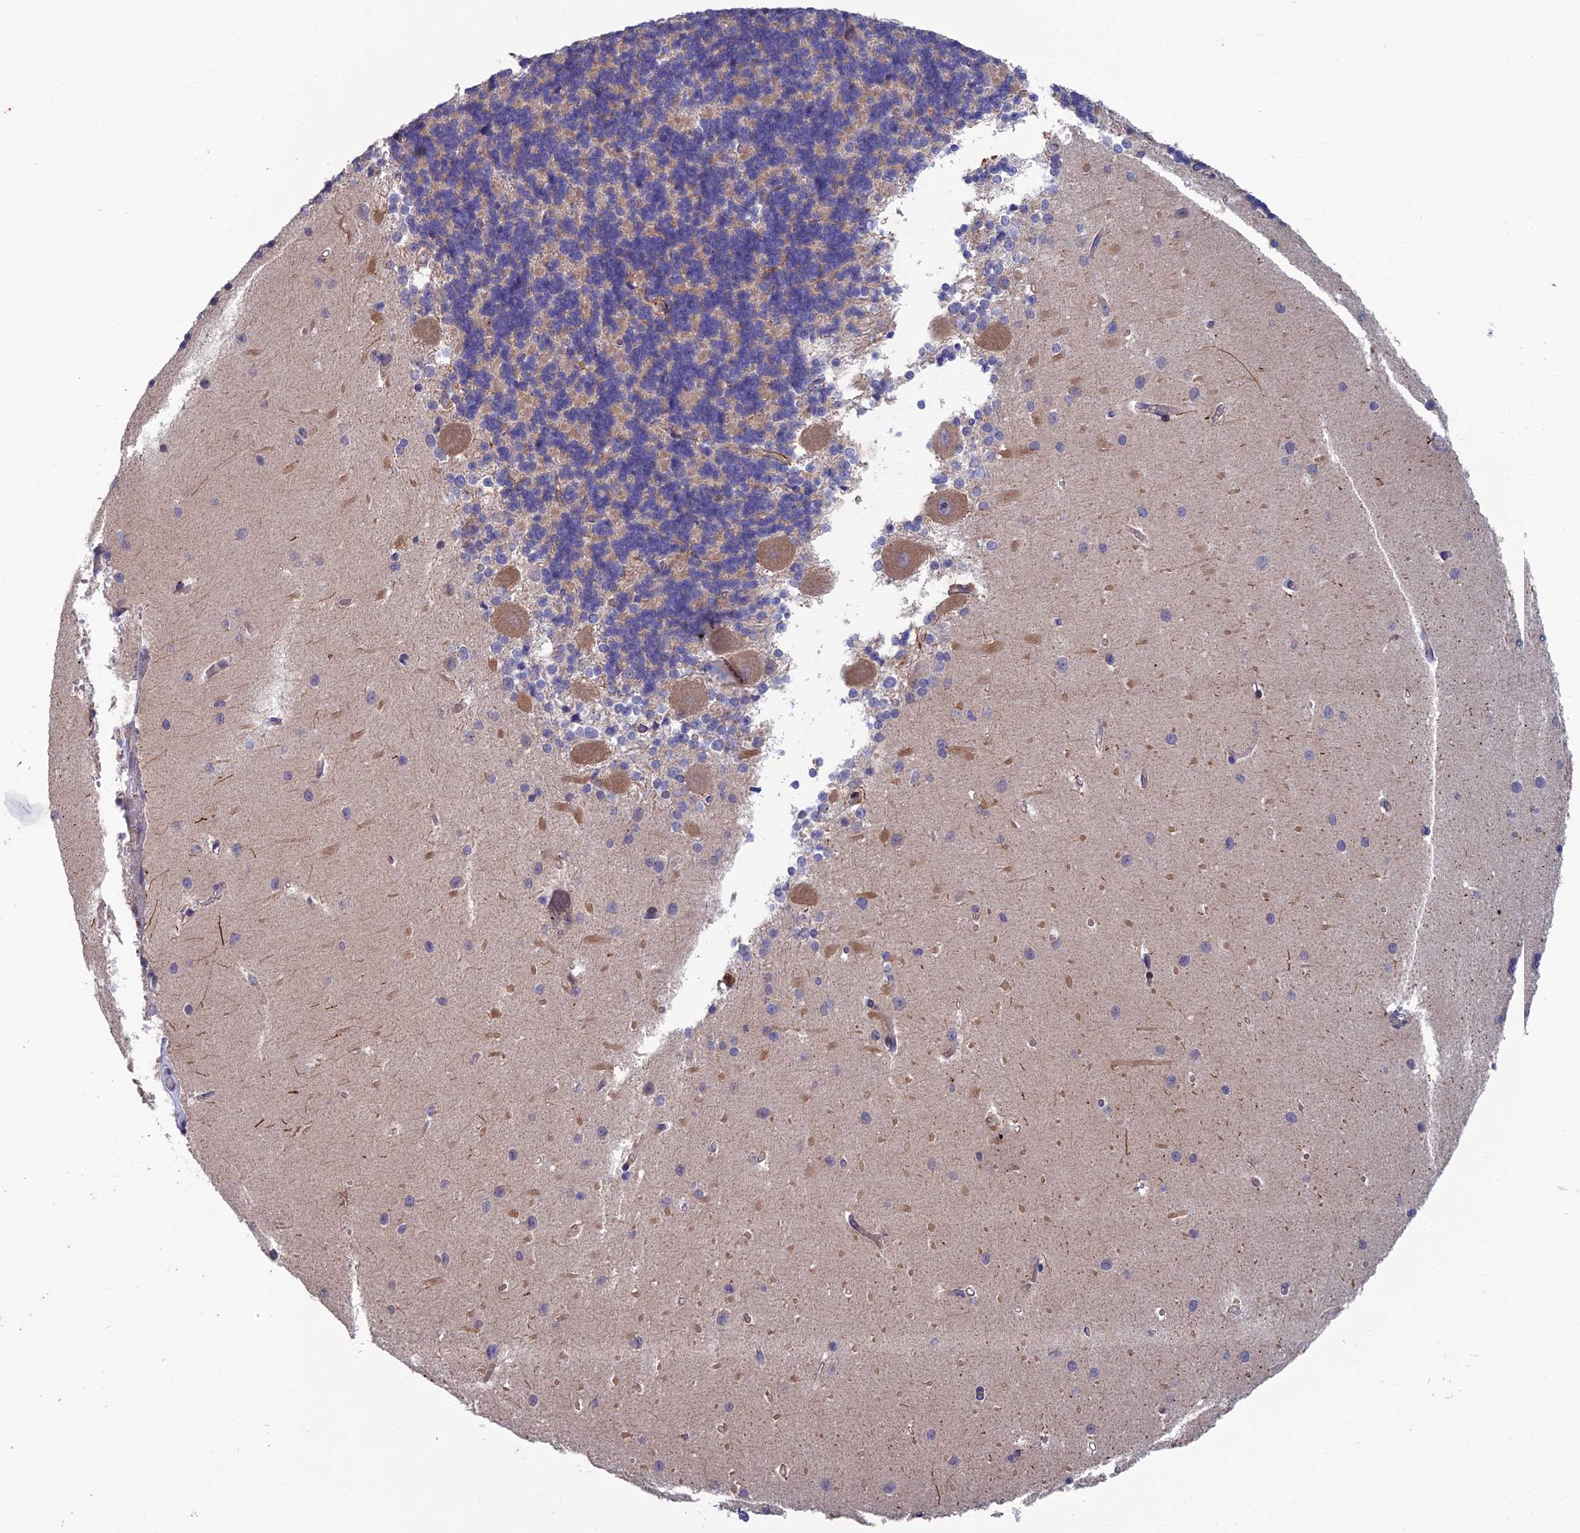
{"staining": {"intensity": "weak", "quantity": "25%-75%", "location": "cytoplasmic/membranous"}, "tissue": "cerebellum", "cell_type": "Cells in granular layer", "image_type": "normal", "snomed": [{"axis": "morphology", "description": "Normal tissue, NOS"}, {"axis": "topography", "description": "Cerebellum"}], "caption": "Immunohistochemical staining of unremarkable human cerebellum shows low levels of weak cytoplasmic/membranous positivity in about 25%-75% of cells in granular layer.", "gene": "USP37", "patient": {"sex": "male", "age": 37}}